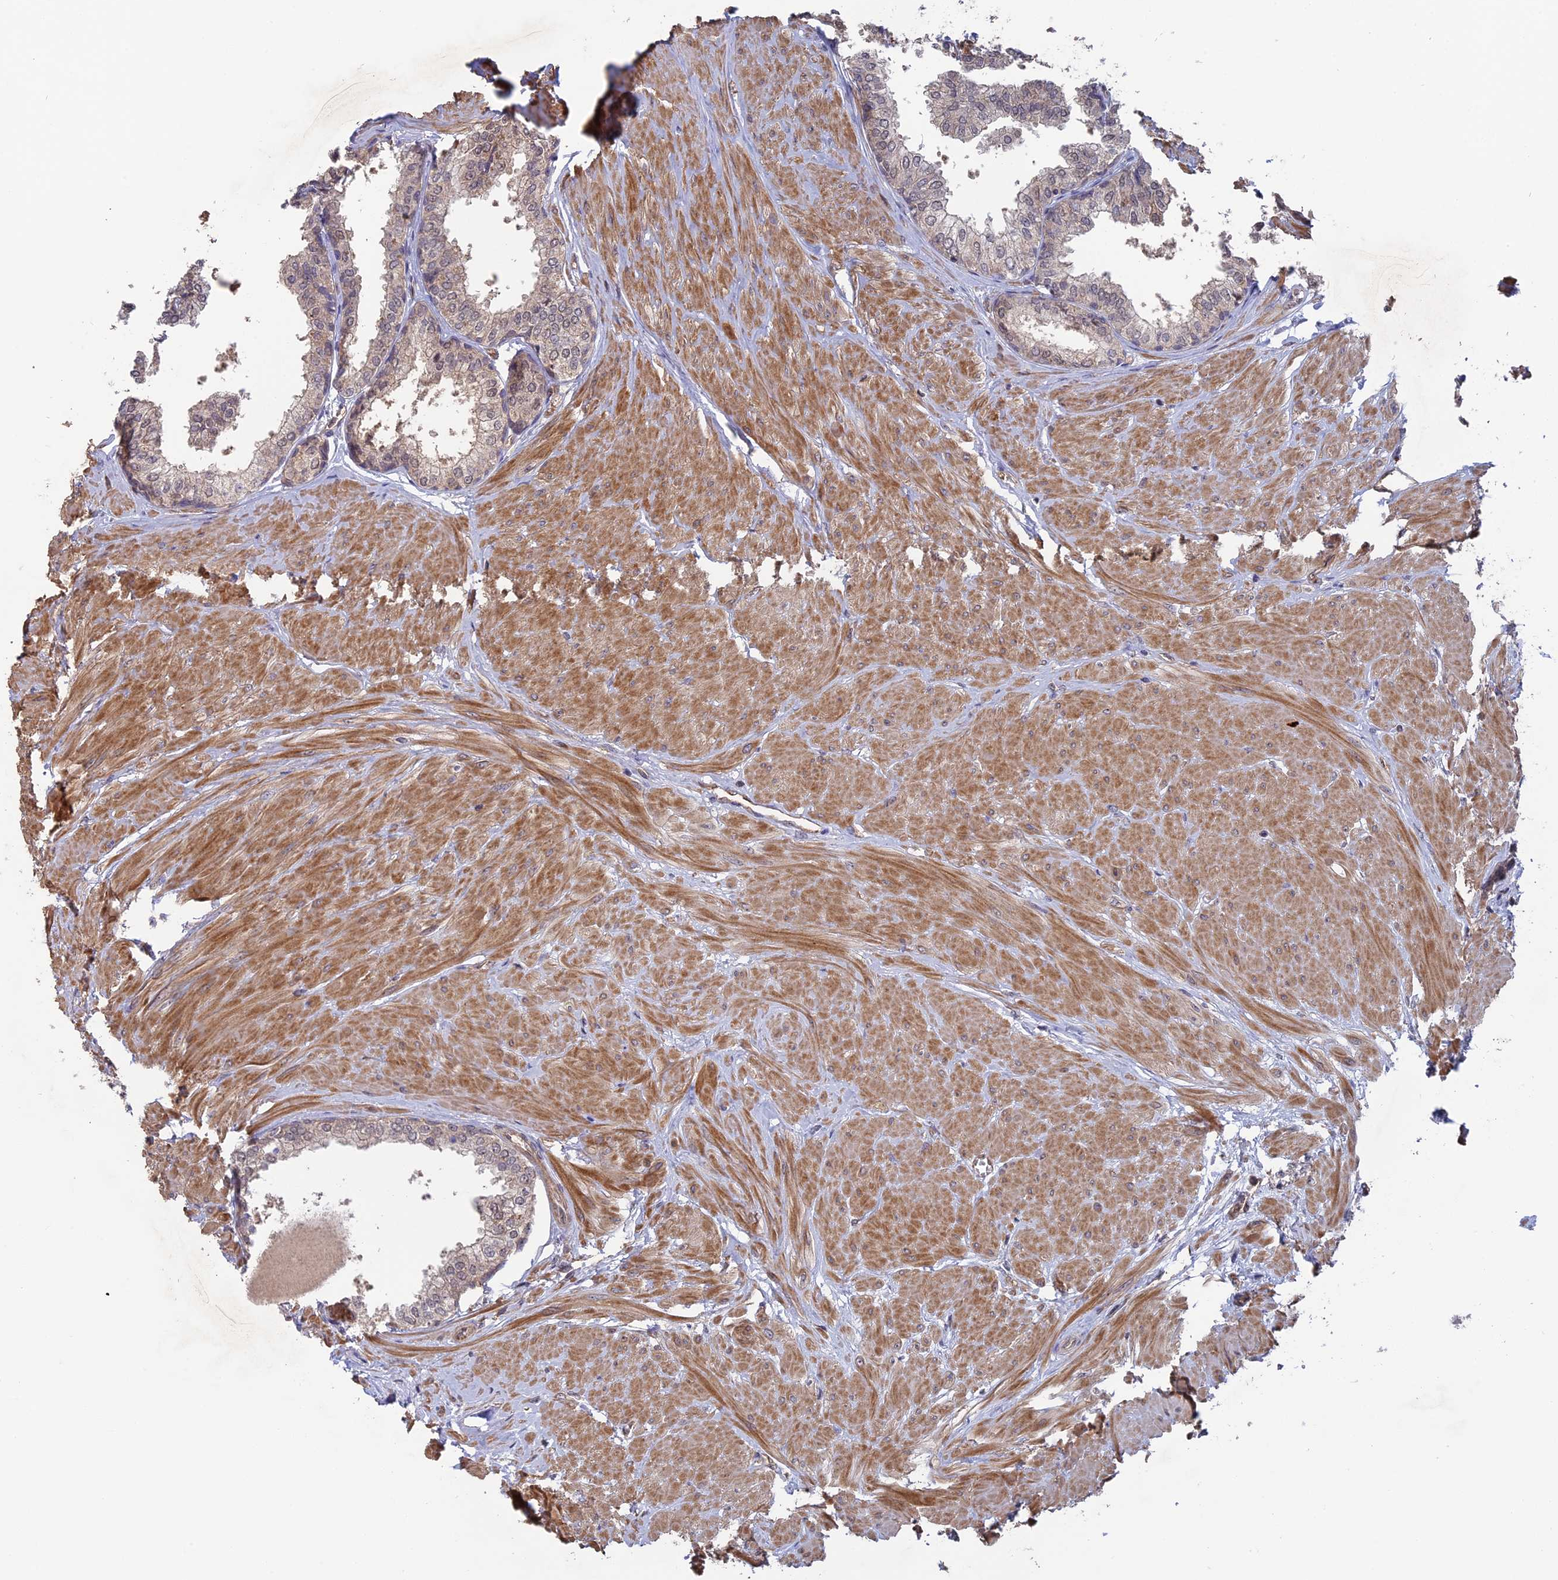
{"staining": {"intensity": "negative", "quantity": "none", "location": "none"}, "tissue": "prostate", "cell_type": "Glandular cells", "image_type": "normal", "snomed": [{"axis": "morphology", "description": "Normal tissue, NOS"}, {"axis": "topography", "description": "Prostate"}], "caption": "An immunohistochemistry photomicrograph of unremarkable prostate is shown. There is no staining in glandular cells of prostate.", "gene": "FAM98C", "patient": {"sex": "male", "age": 48}}